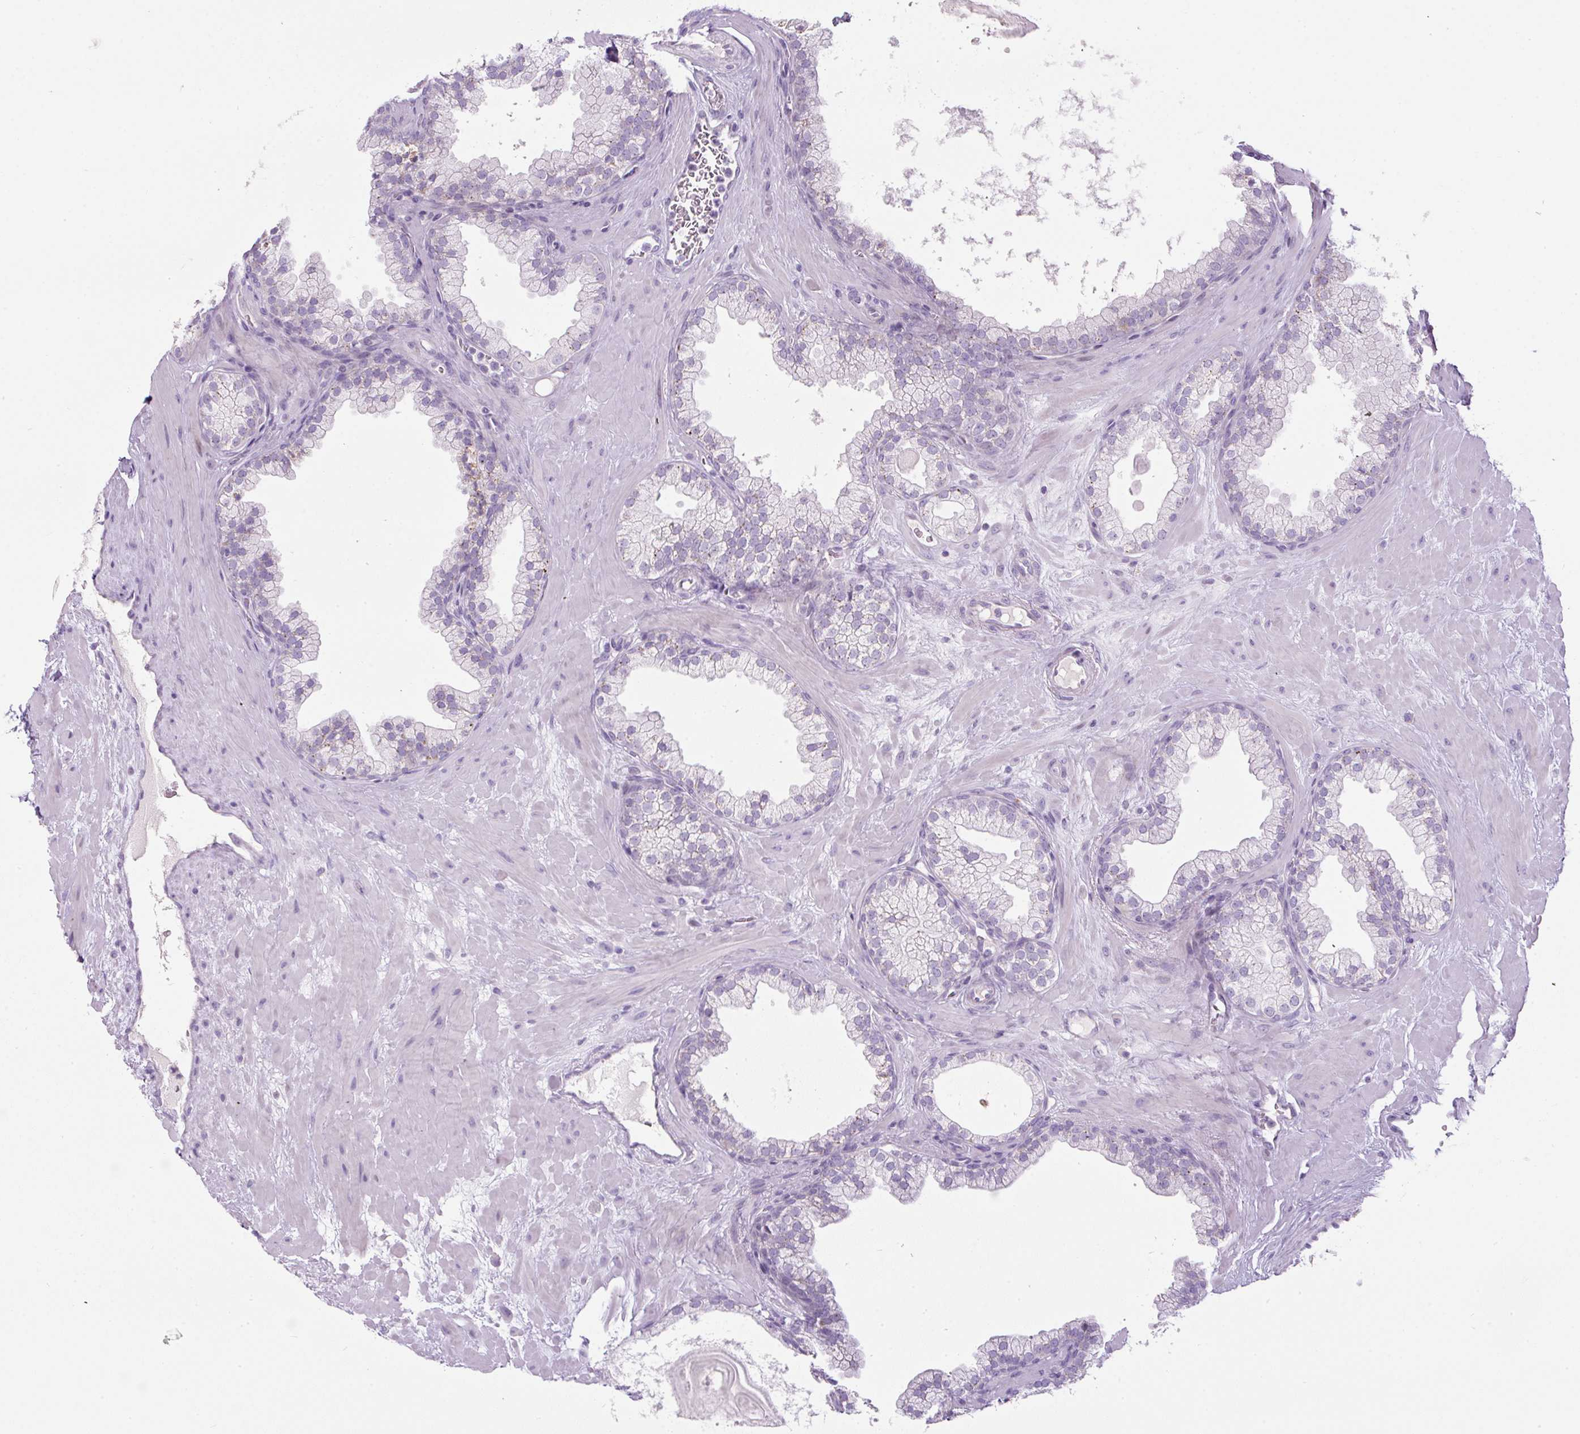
{"staining": {"intensity": "negative", "quantity": "none", "location": "none"}, "tissue": "prostate", "cell_type": "Glandular cells", "image_type": "normal", "snomed": [{"axis": "morphology", "description": "Normal tissue, NOS"}, {"axis": "topography", "description": "Prostate"}, {"axis": "topography", "description": "Peripheral nerve tissue"}], "caption": "DAB immunohistochemical staining of unremarkable human prostate demonstrates no significant staining in glandular cells.", "gene": "FGFBP3", "patient": {"sex": "male", "age": 61}}